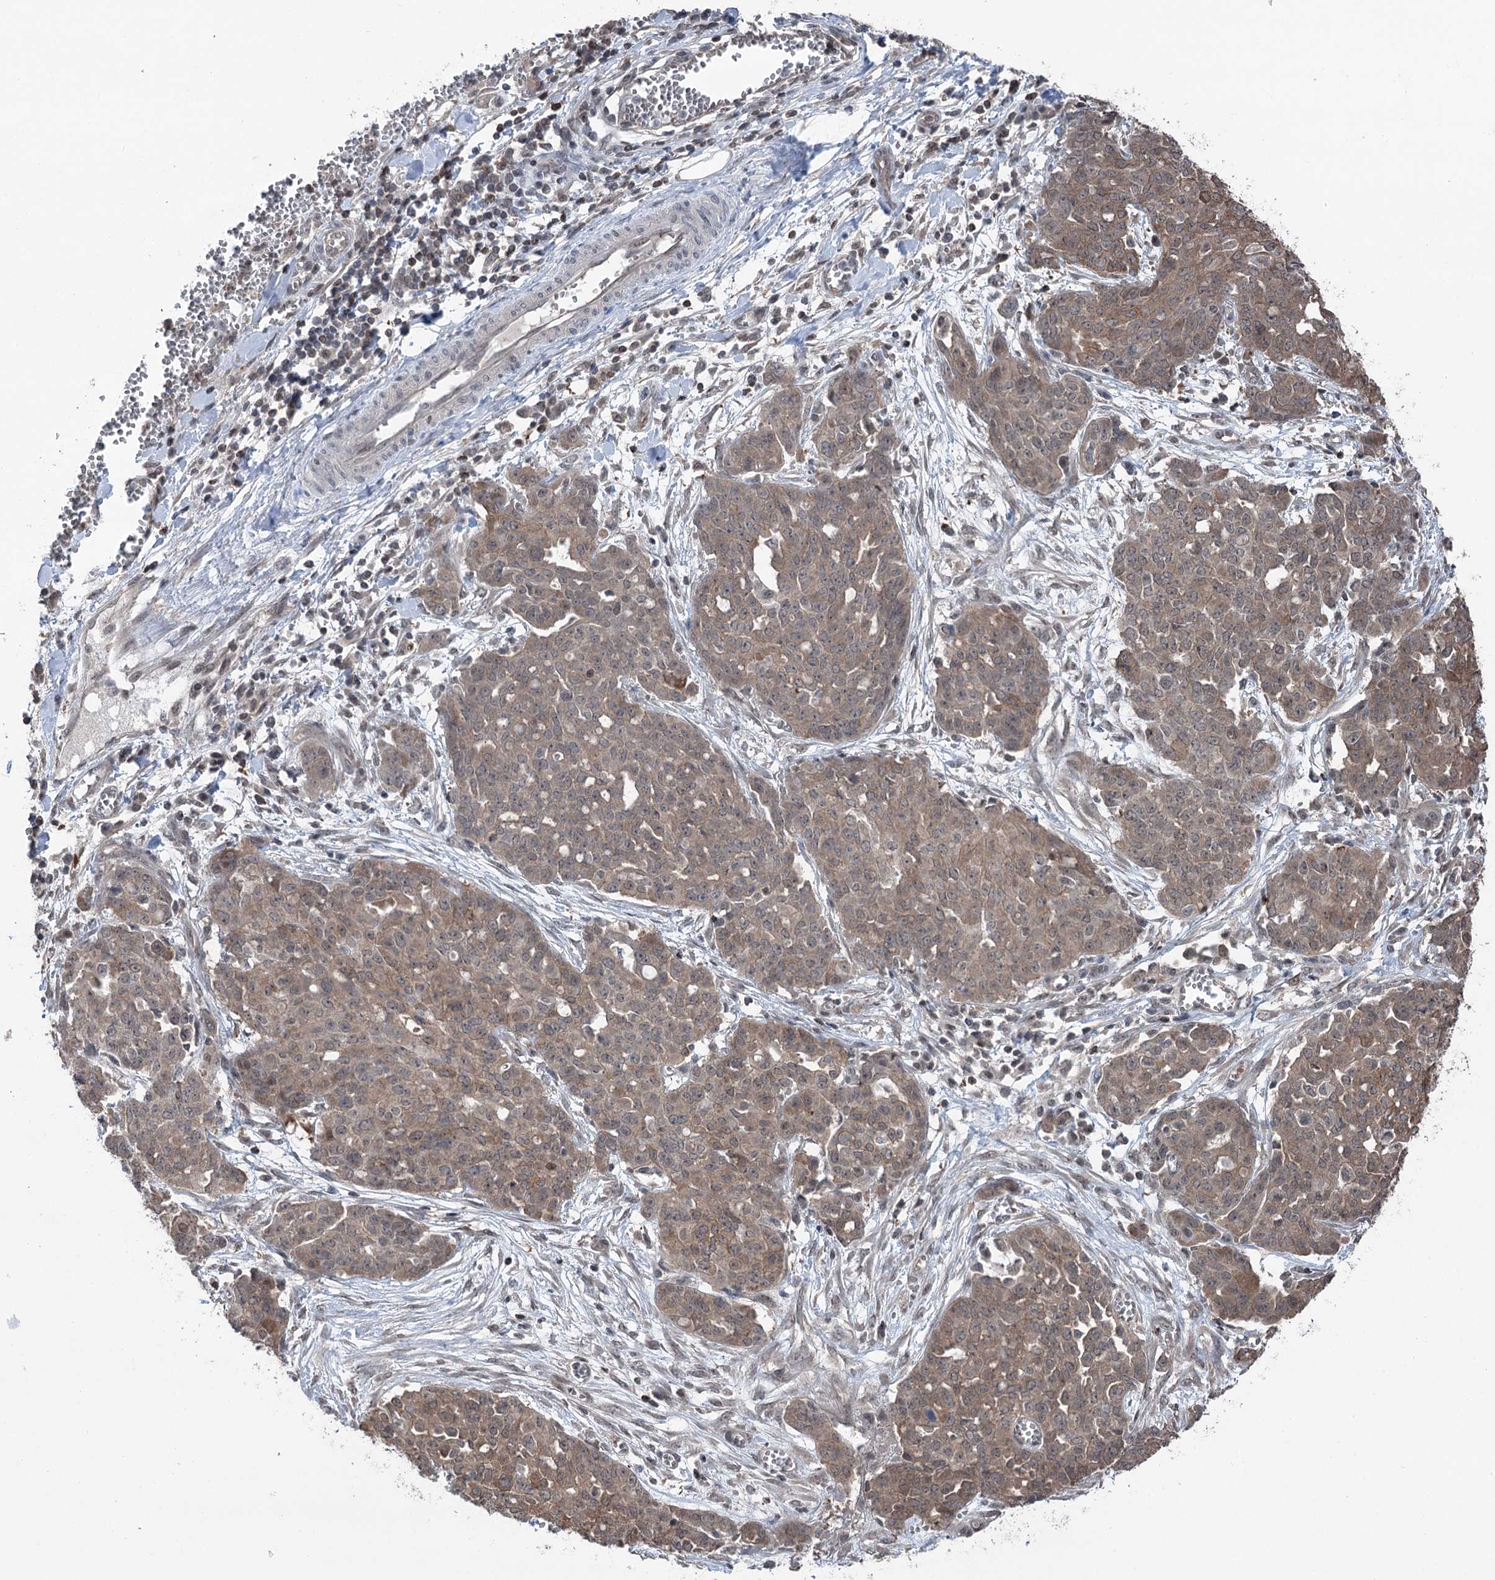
{"staining": {"intensity": "moderate", "quantity": ">75%", "location": "cytoplasmic/membranous"}, "tissue": "ovarian cancer", "cell_type": "Tumor cells", "image_type": "cancer", "snomed": [{"axis": "morphology", "description": "Cystadenocarcinoma, serous, NOS"}, {"axis": "topography", "description": "Soft tissue"}, {"axis": "topography", "description": "Ovary"}], "caption": "Immunohistochemical staining of human ovarian cancer (serous cystadenocarcinoma) displays medium levels of moderate cytoplasmic/membranous protein positivity in approximately >75% of tumor cells. (Stains: DAB in brown, nuclei in blue, Microscopy: brightfield microscopy at high magnification).", "gene": "CCSER2", "patient": {"sex": "female", "age": 57}}